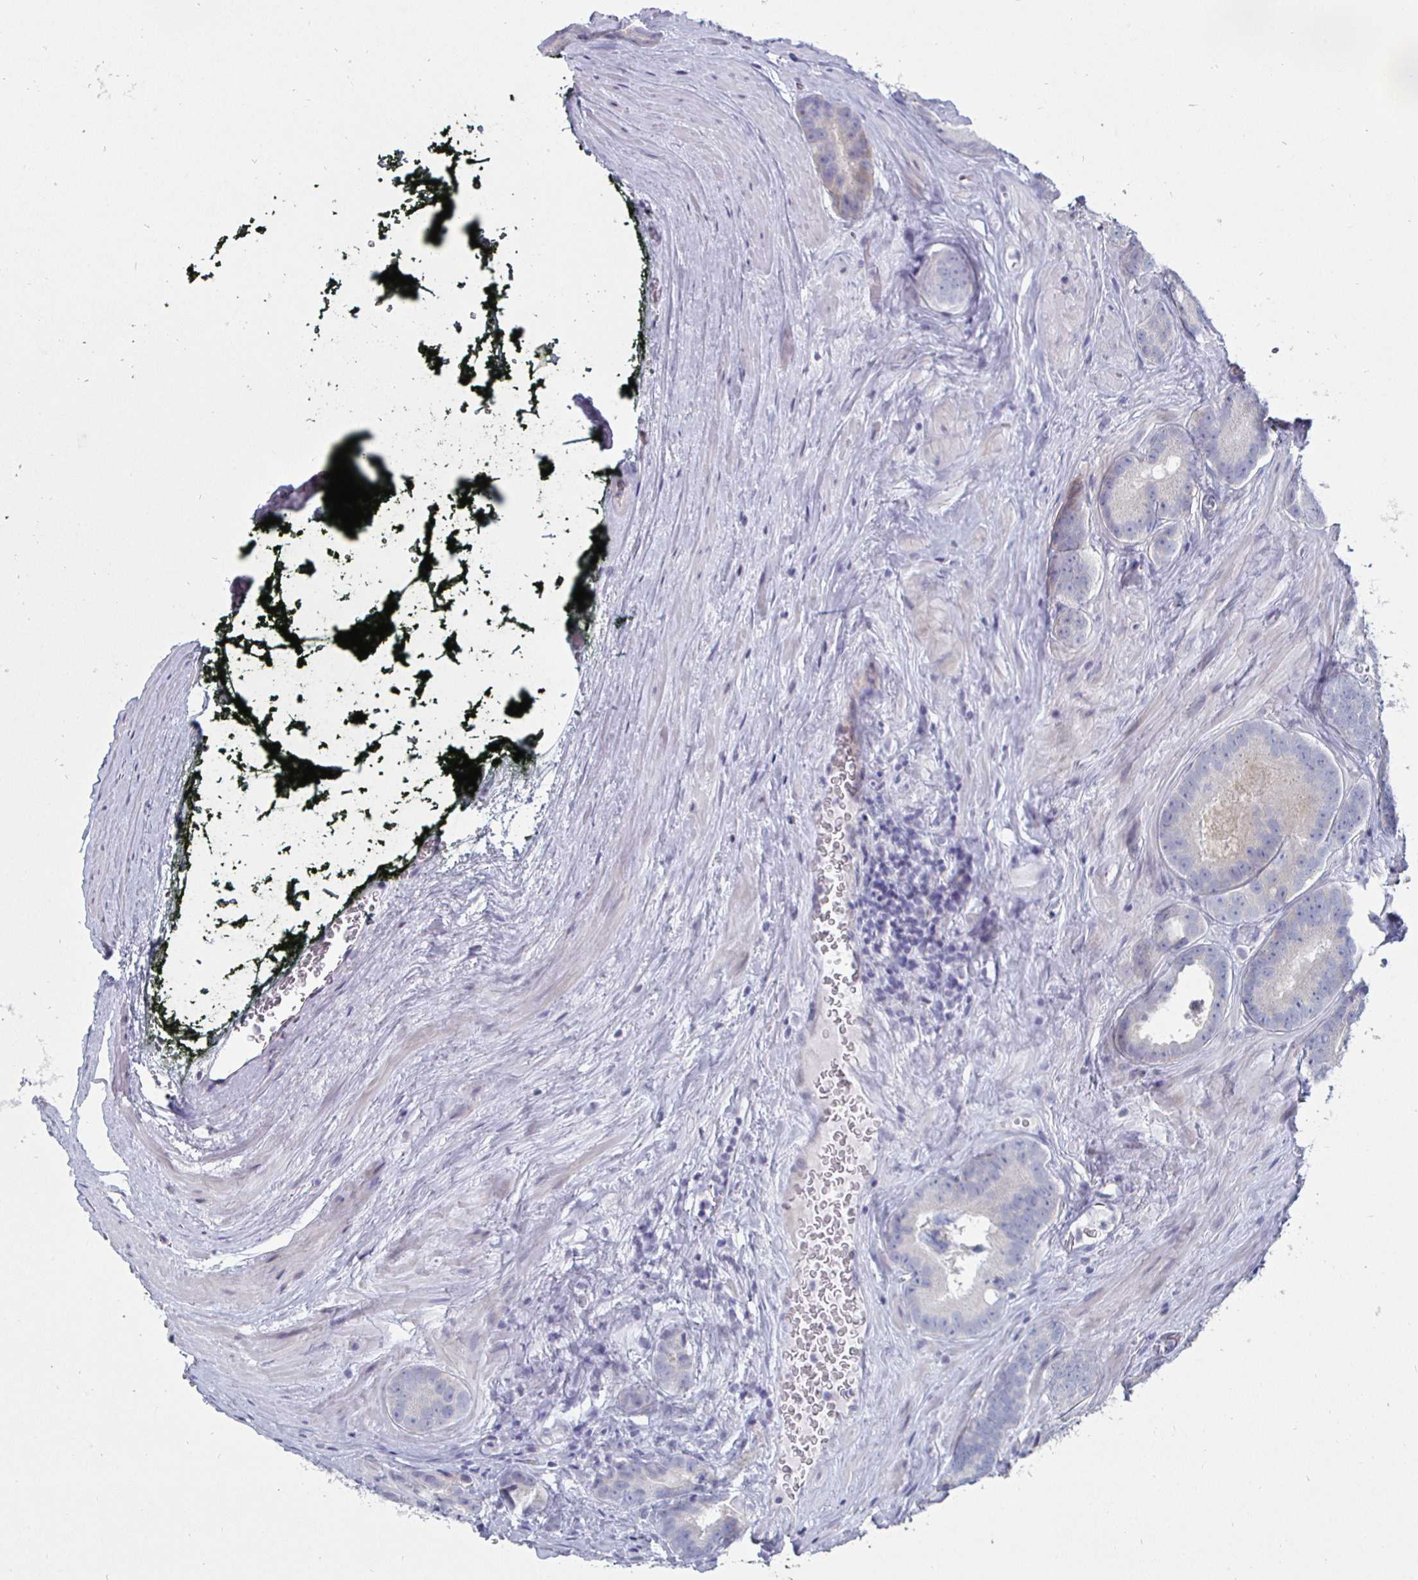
{"staining": {"intensity": "negative", "quantity": "none", "location": "none"}, "tissue": "prostate cancer", "cell_type": "Tumor cells", "image_type": "cancer", "snomed": [{"axis": "morphology", "description": "Adenocarcinoma, Low grade"}, {"axis": "topography", "description": "Prostate"}], "caption": "Tumor cells show no significant protein expression in prostate cancer (adenocarcinoma (low-grade)).", "gene": "DMRTB1", "patient": {"sex": "male", "age": 62}}